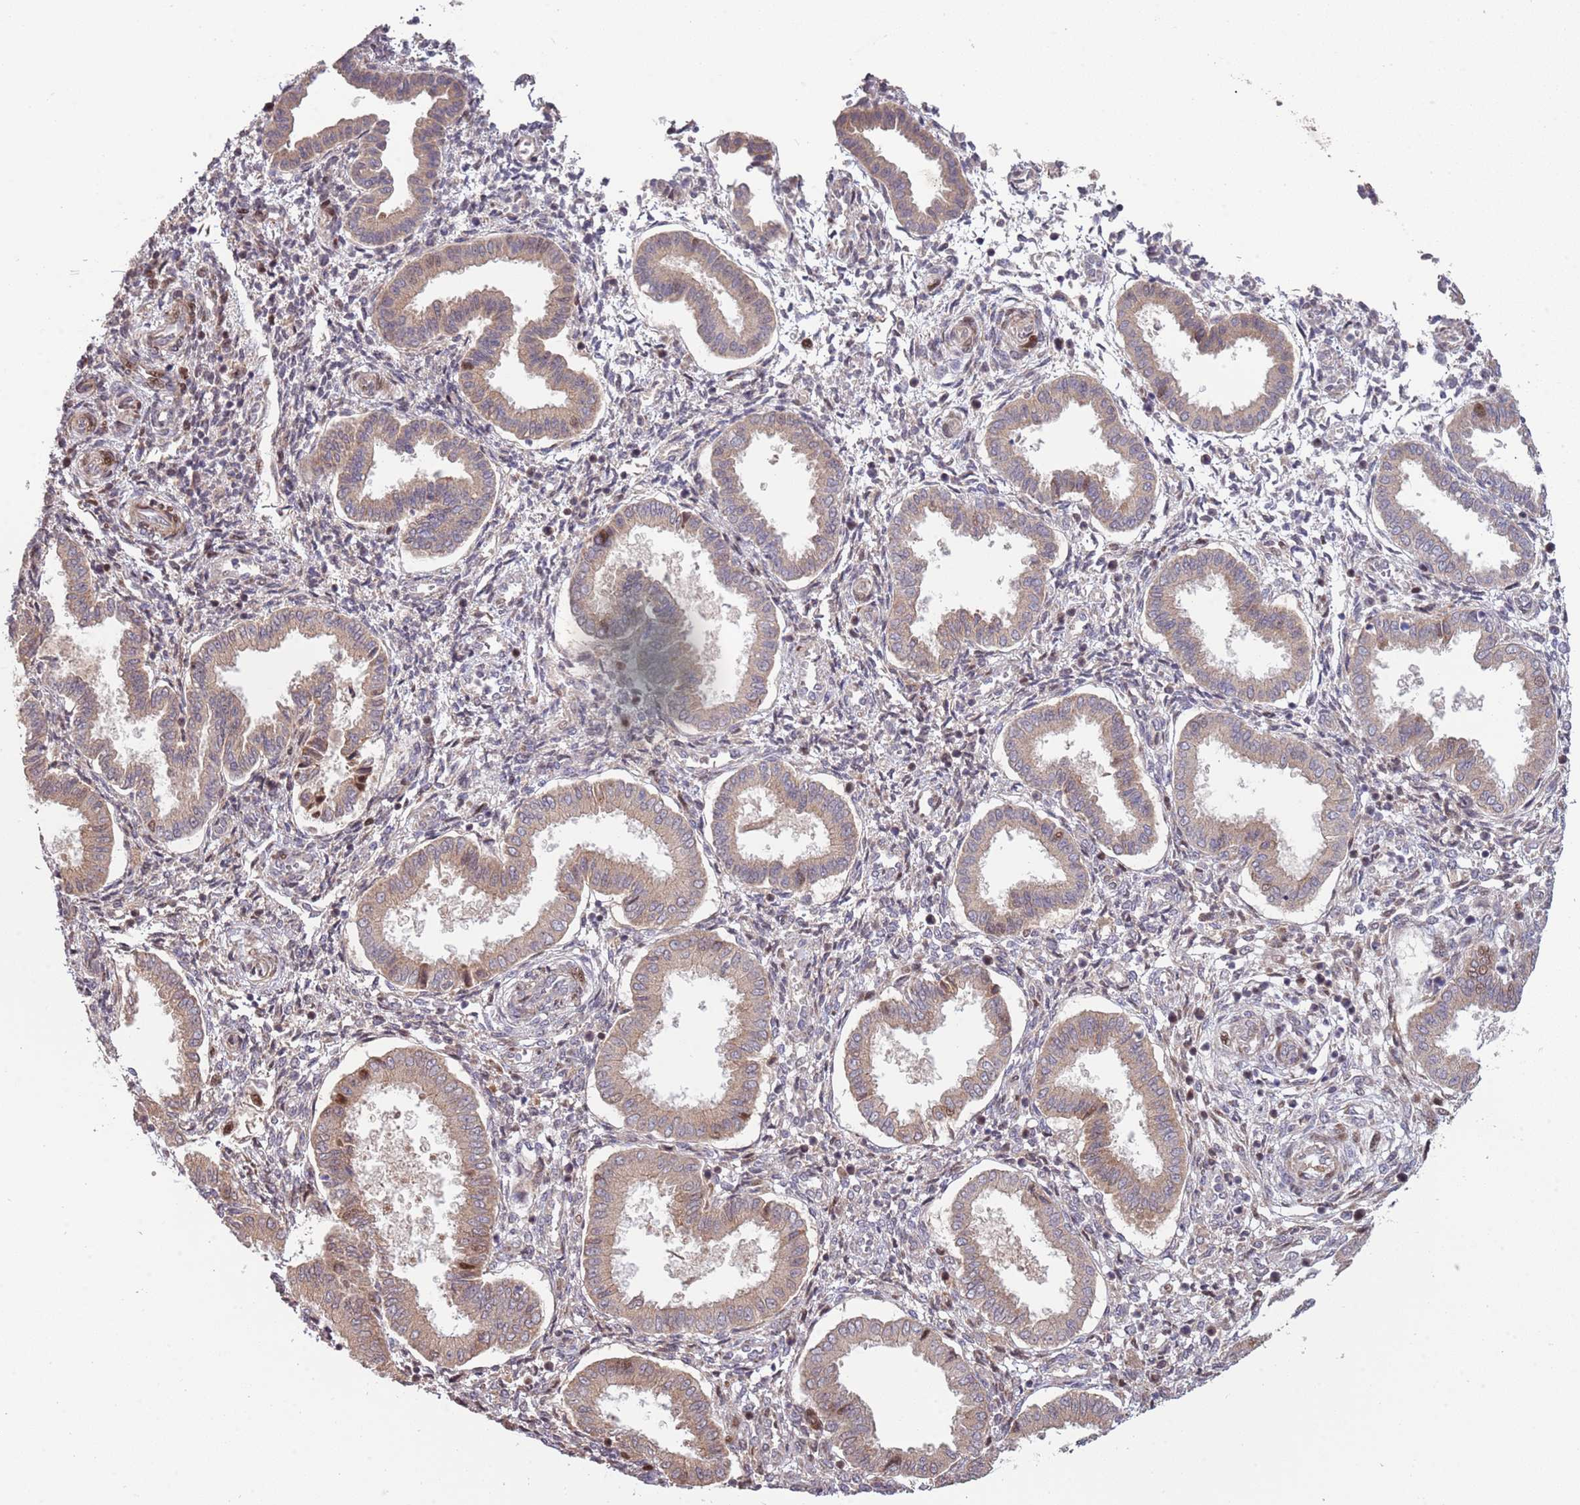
{"staining": {"intensity": "moderate", "quantity": "<25%", "location": "cytoplasmic/membranous,nuclear"}, "tissue": "endometrium", "cell_type": "Cells in endometrial stroma", "image_type": "normal", "snomed": [{"axis": "morphology", "description": "Normal tissue, NOS"}, {"axis": "topography", "description": "Endometrium"}], "caption": "High-magnification brightfield microscopy of normal endometrium stained with DAB (brown) and counterstained with hematoxylin (blue). cells in endometrial stroma exhibit moderate cytoplasmic/membranous,nuclear staining is identified in approximately<25% of cells.", "gene": "SYNDIG1L", "patient": {"sex": "female", "age": 24}}